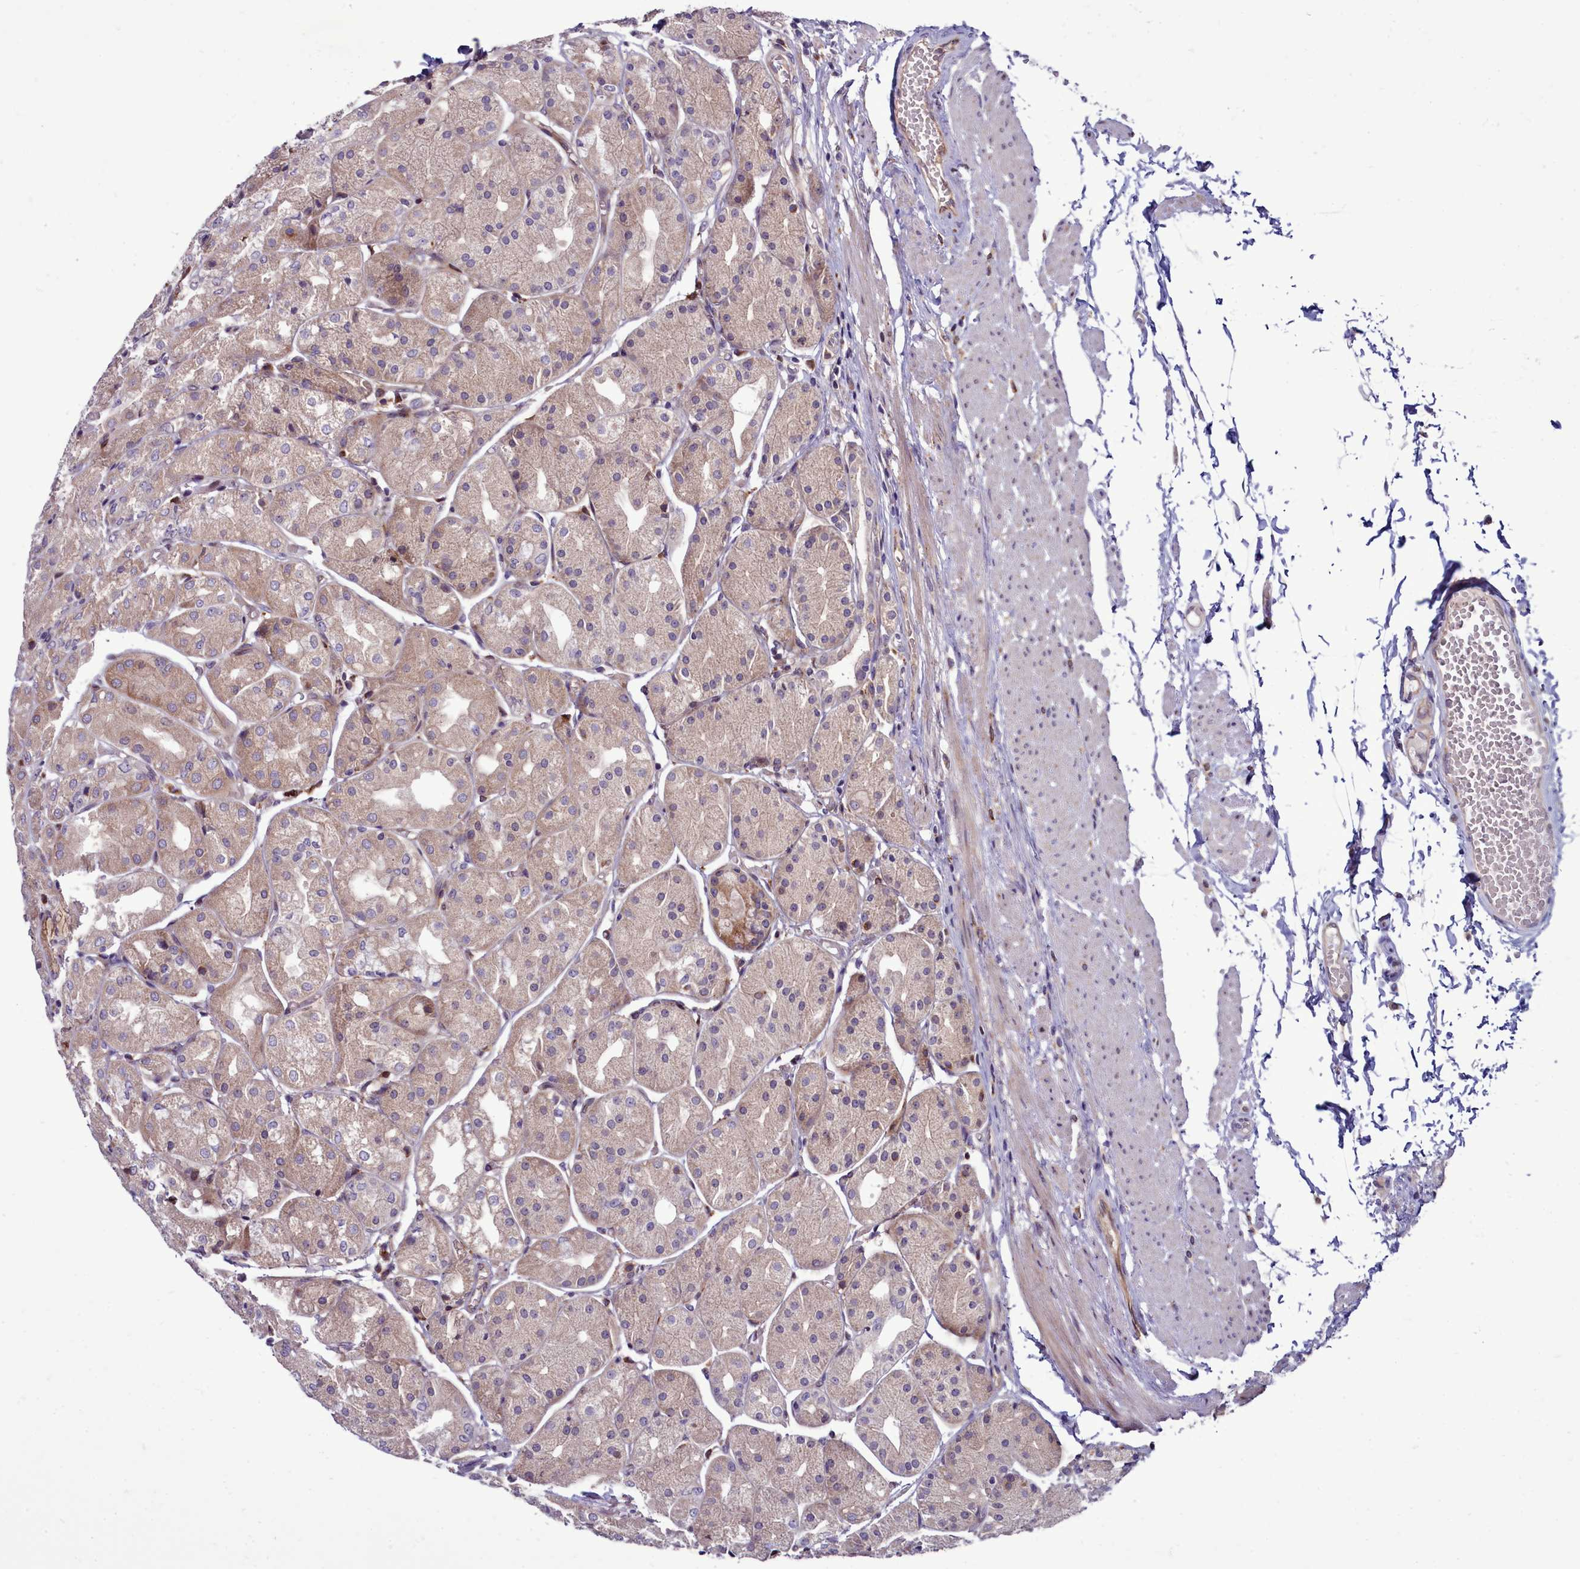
{"staining": {"intensity": "moderate", "quantity": "25%-75%", "location": "cytoplasmic/membranous"}, "tissue": "stomach", "cell_type": "Glandular cells", "image_type": "normal", "snomed": [{"axis": "morphology", "description": "Normal tissue, NOS"}, {"axis": "topography", "description": "Stomach, upper"}], "caption": "Immunohistochemistry (IHC) of normal stomach shows medium levels of moderate cytoplasmic/membranous expression in about 25%-75% of glandular cells.", "gene": "RAPGEF4", "patient": {"sex": "male", "age": 72}}